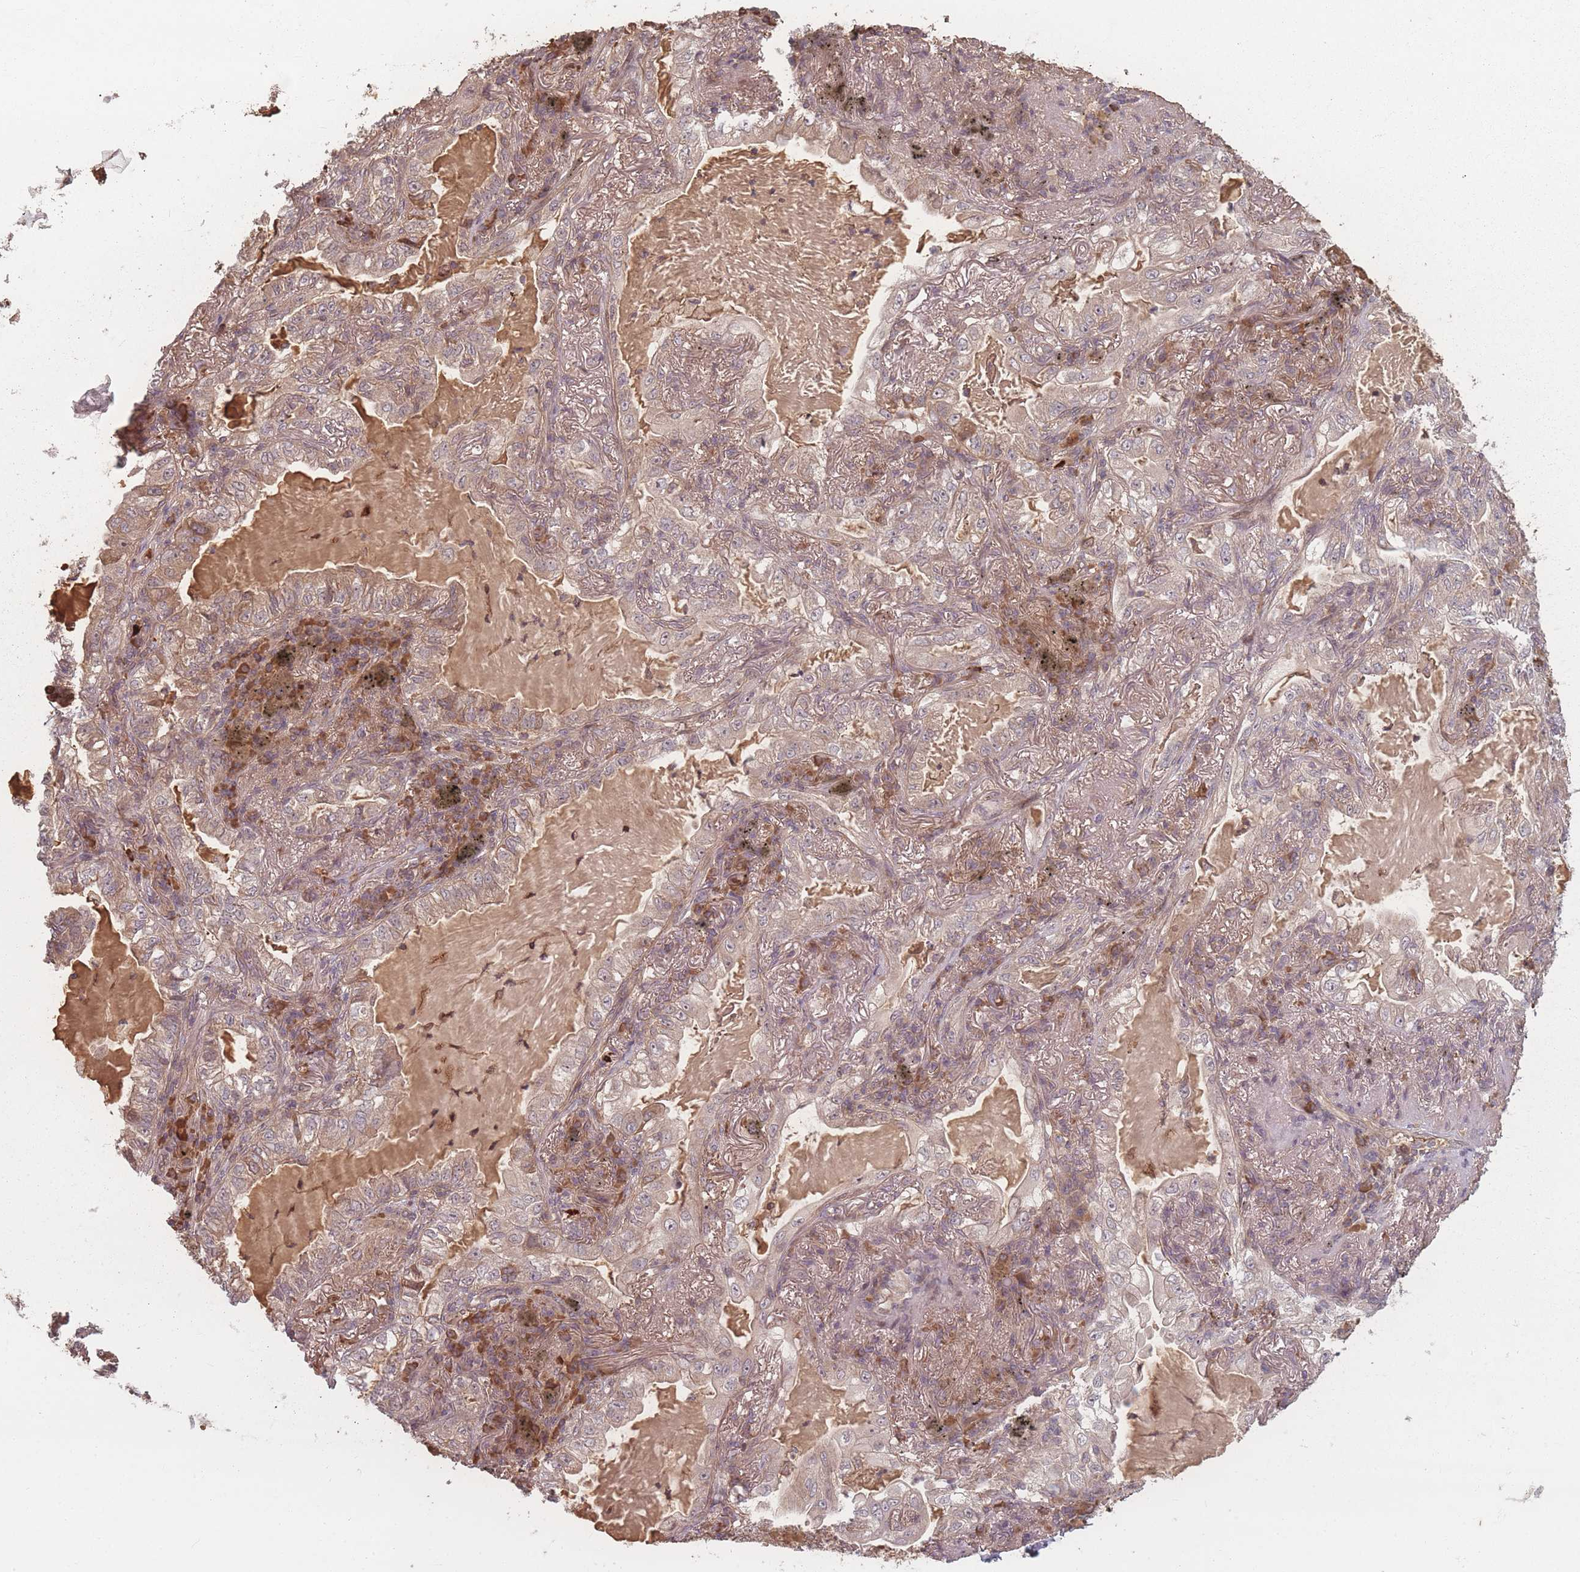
{"staining": {"intensity": "weak", "quantity": "25%-75%", "location": "cytoplasmic/membranous"}, "tissue": "lung cancer", "cell_type": "Tumor cells", "image_type": "cancer", "snomed": [{"axis": "morphology", "description": "Adenocarcinoma, NOS"}, {"axis": "topography", "description": "Lung"}], "caption": "This is a micrograph of immunohistochemistry staining of lung cancer (adenocarcinoma), which shows weak staining in the cytoplasmic/membranous of tumor cells.", "gene": "HAGH", "patient": {"sex": "female", "age": 73}}